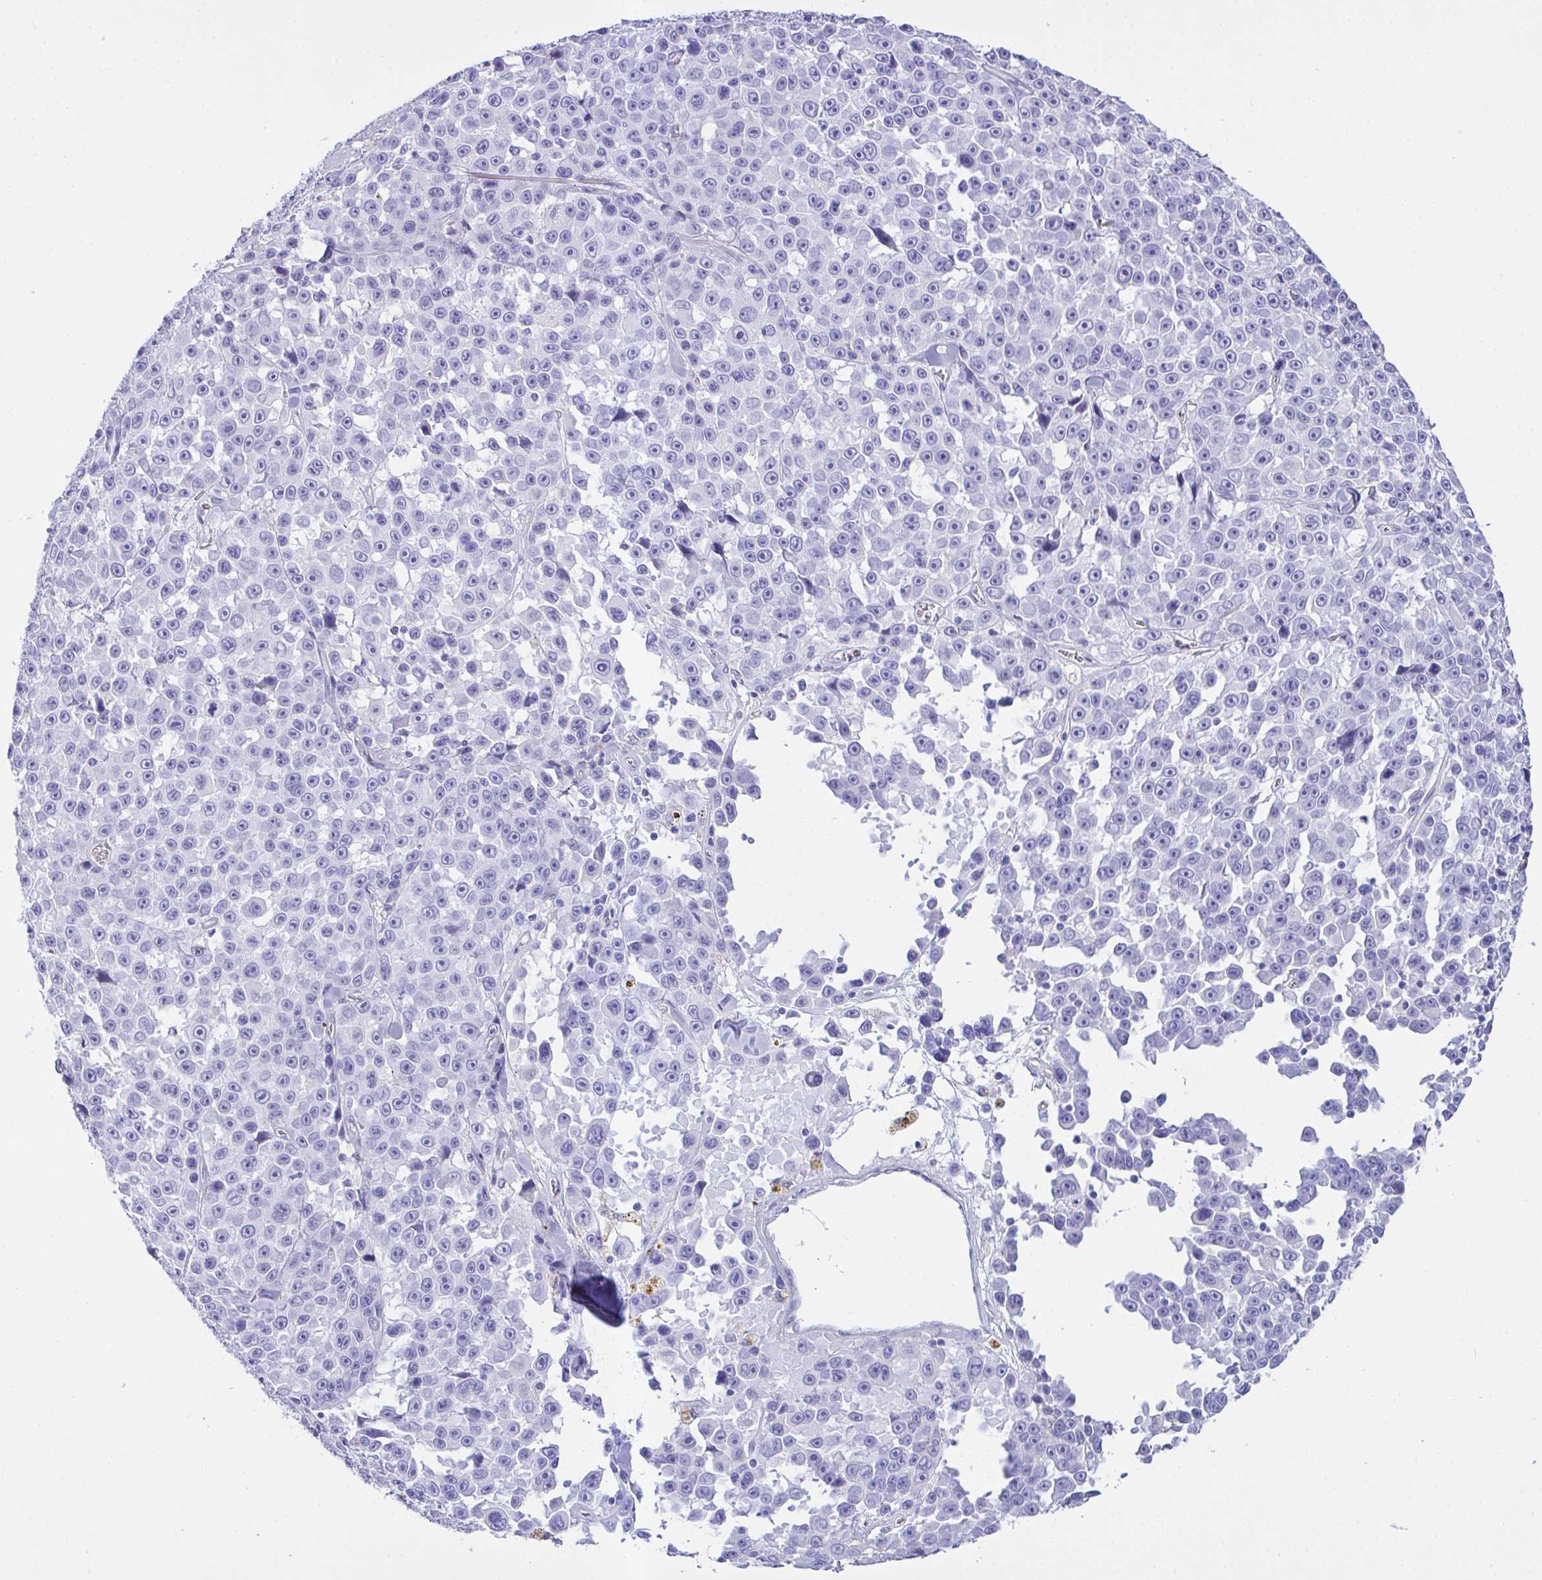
{"staining": {"intensity": "negative", "quantity": "none", "location": "none"}, "tissue": "melanoma", "cell_type": "Tumor cells", "image_type": "cancer", "snomed": [{"axis": "morphology", "description": "Malignant melanoma, NOS"}, {"axis": "topography", "description": "Skin"}], "caption": "DAB immunohistochemical staining of human malignant melanoma reveals no significant expression in tumor cells.", "gene": "AKR1D1", "patient": {"sex": "female", "age": 66}}